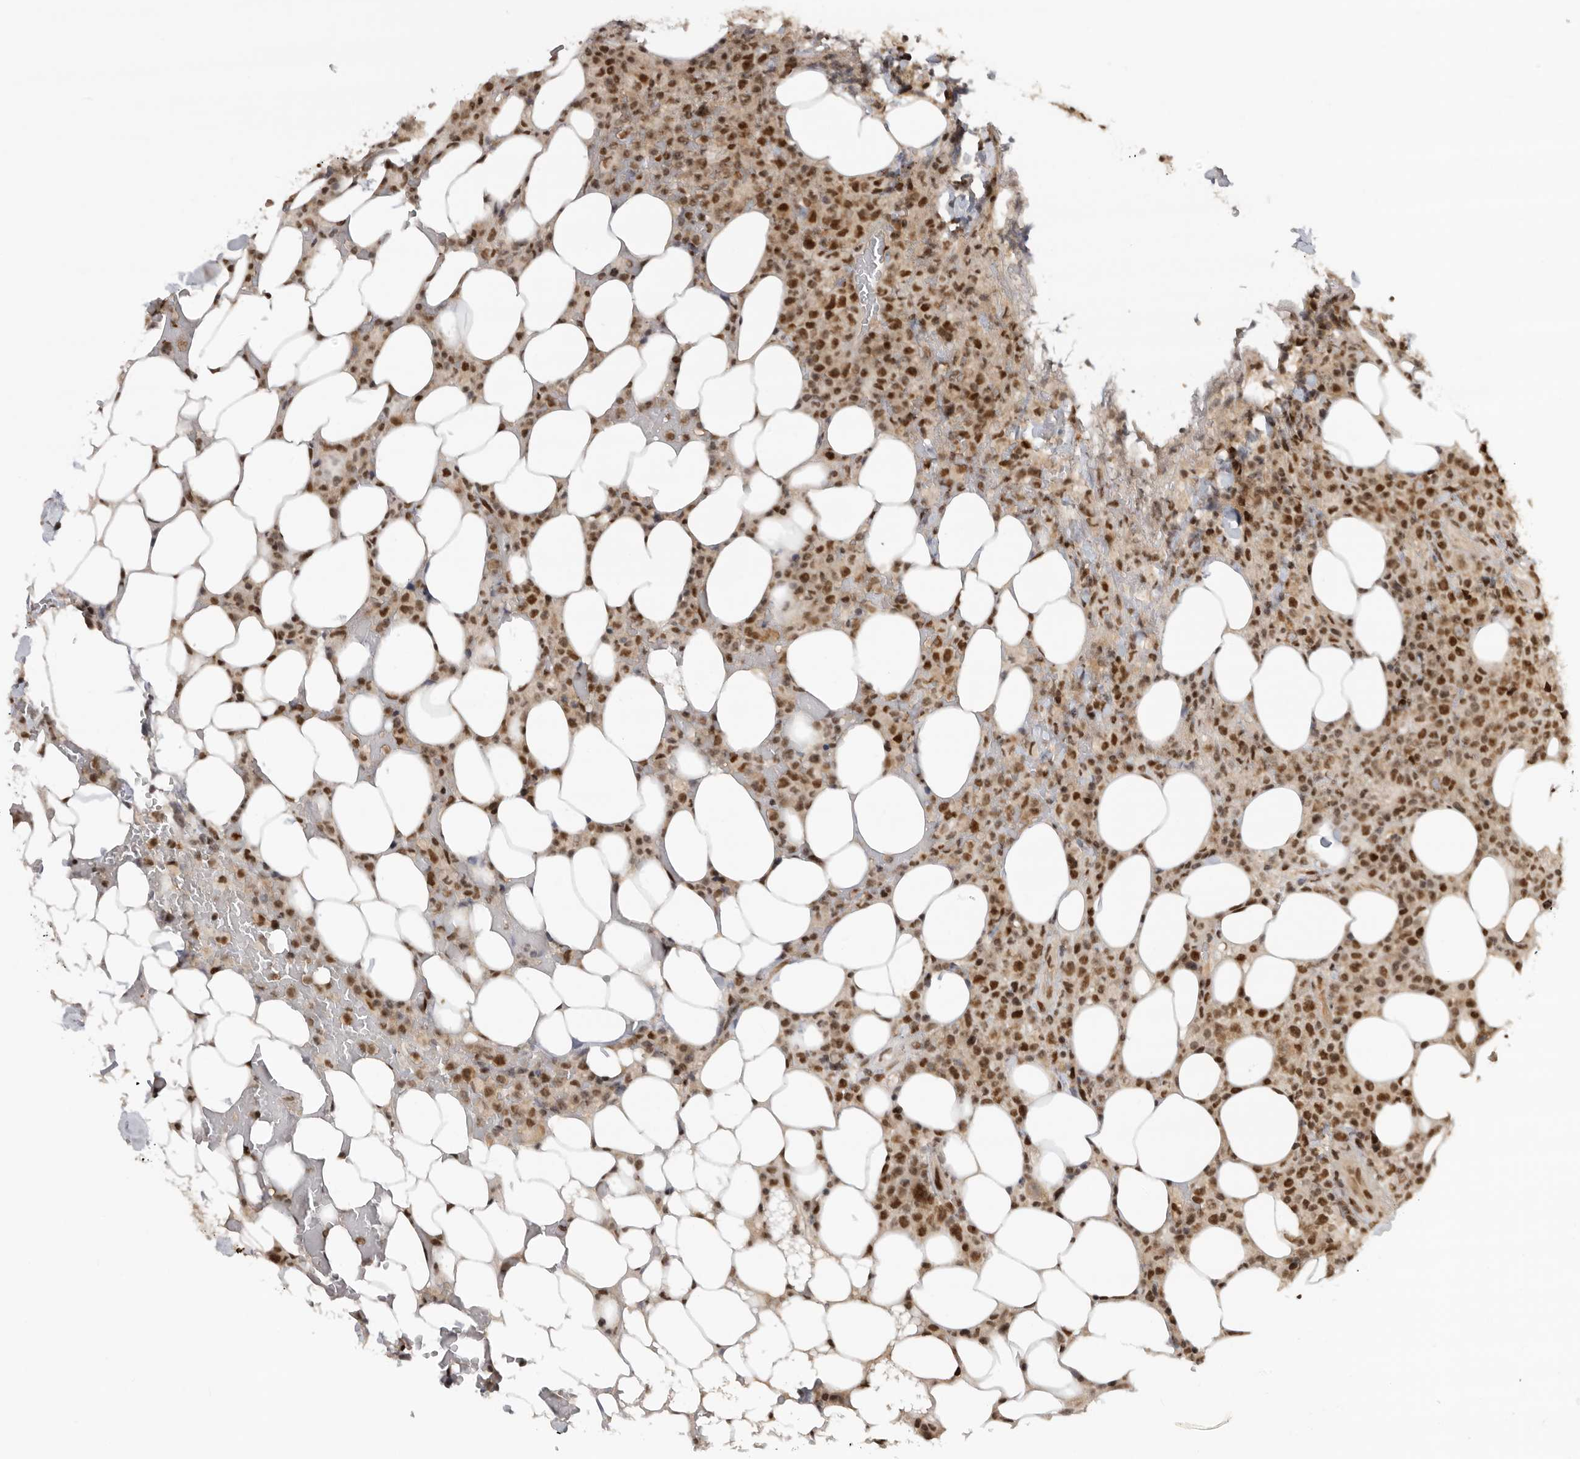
{"staining": {"intensity": "strong", "quantity": ">75%", "location": "nuclear"}, "tissue": "lymphoma", "cell_type": "Tumor cells", "image_type": "cancer", "snomed": [{"axis": "morphology", "description": "Malignant lymphoma, non-Hodgkin's type, High grade"}, {"axis": "topography", "description": "Lymph node"}], "caption": "High-magnification brightfield microscopy of malignant lymphoma, non-Hodgkin's type (high-grade) stained with DAB (3,3'-diaminobenzidine) (brown) and counterstained with hematoxylin (blue). tumor cells exhibit strong nuclear positivity is identified in about>75% of cells.", "gene": "ZNF830", "patient": {"sex": "male", "age": 13}}